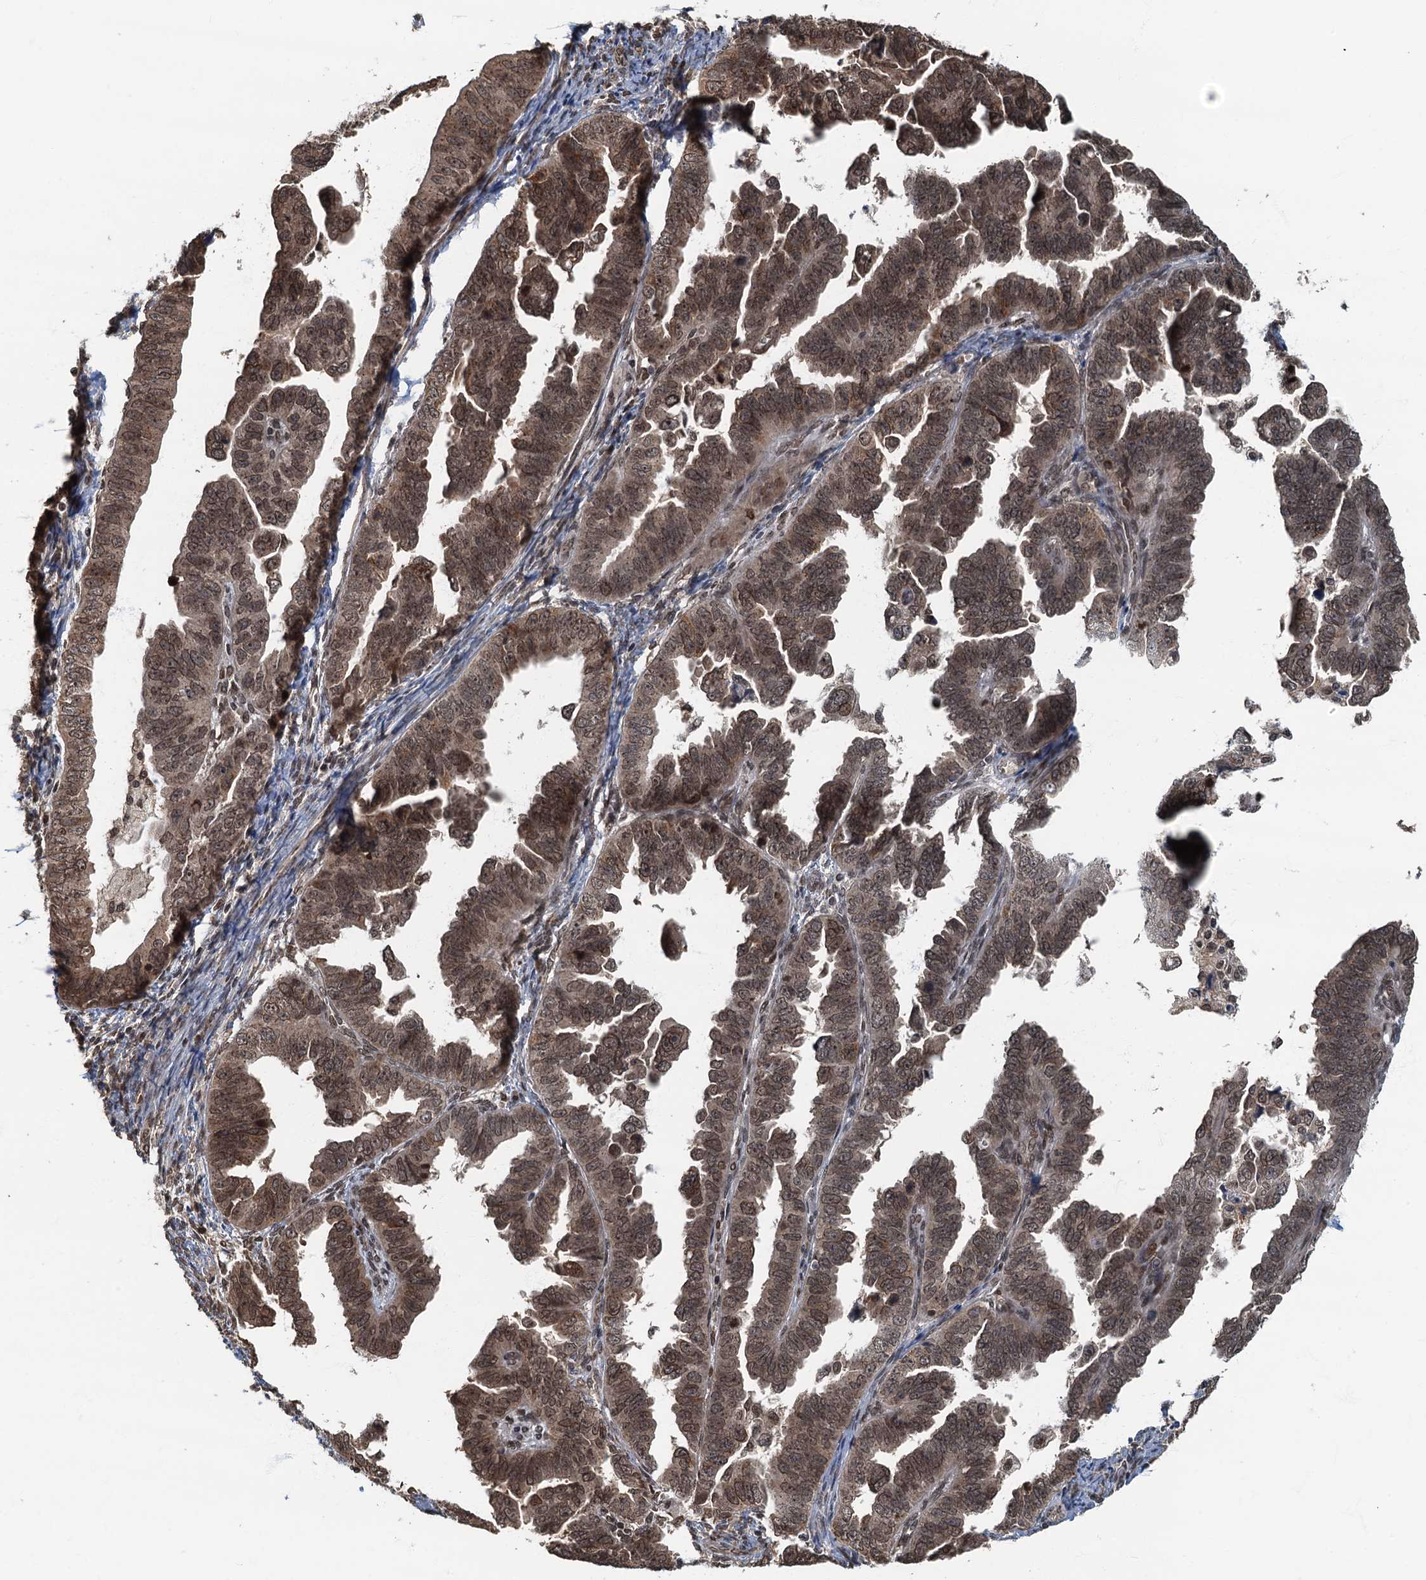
{"staining": {"intensity": "moderate", "quantity": ">75%", "location": "nuclear"}, "tissue": "endometrial cancer", "cell_type": "Tumor cells", "image_type": "cancer", "snomed": [{"axis": "morphology", "description": "Adenocarcinoma, NOS"}, {"axis": "topography", "description": "Endometrium"}], "caption": "Immunohistochemical staining of human endometrial cancer demonstrates moderate nuclear protein staining in approximately >75% of tumor cells.", "gene": "CKAP2L", "patient": {"sex": "female", "age": 75}}